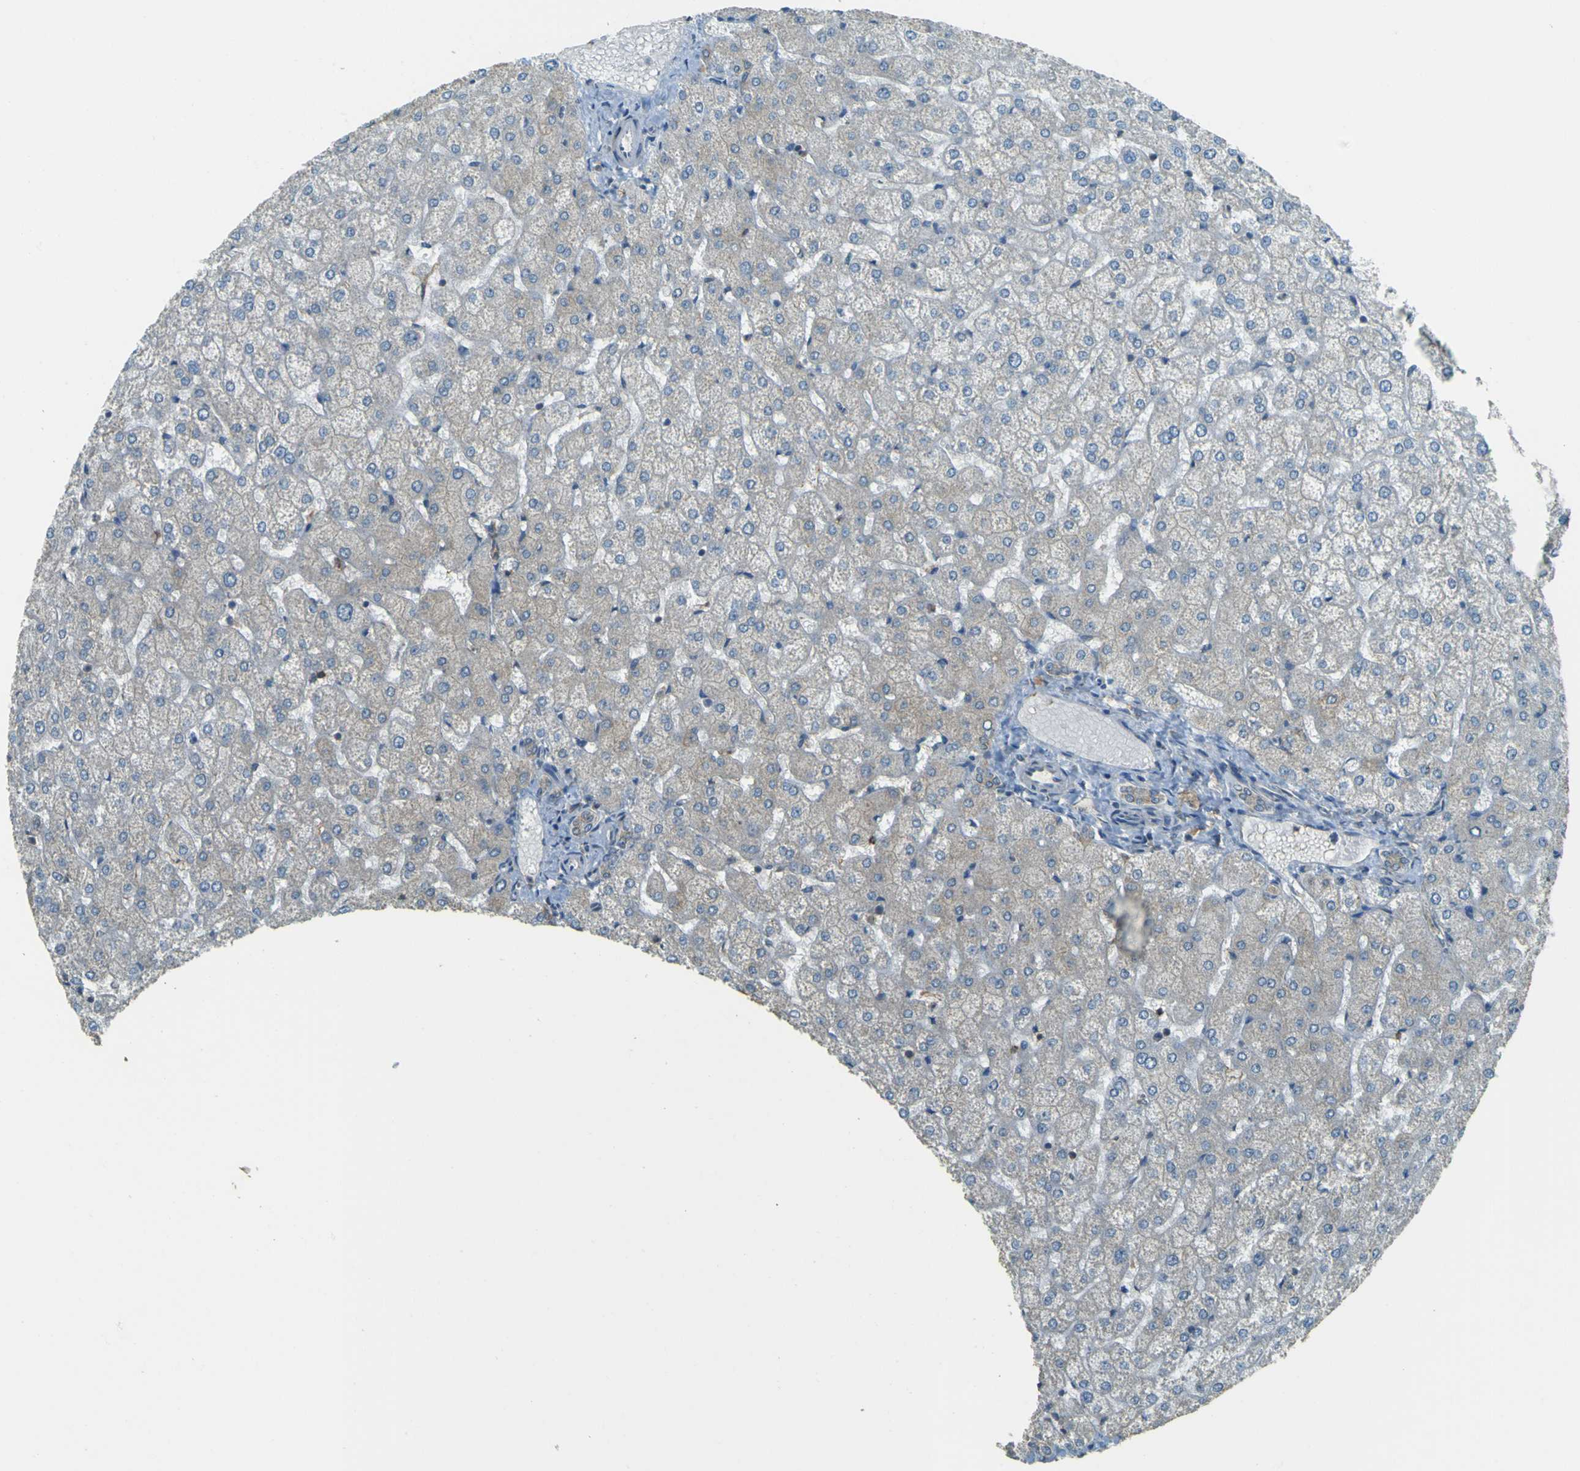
{"staining": {"intensity": "weak", "quantity": "25%-75%", "location": "cytoplasmic/membranous"}, "tissue": "liver", "cell_type": "Cholangiocytes", "image_type": "normal", "snomed": [{"axis": "morphology", "description": "Normal tissue, NOS"}, {"axis": "topography", "description": "Liver"}], "caption": "Immunohistochemistry (IHC) staining of unremarkable liver, which displays low levels of weak cytoplasmic/membranous expression in about 25%-75% of cholangiocytes indicating weak cytoplasmic/membranous protein staining. The staining was performed using DAB (3,3'-diaminobenzidine) (brown) for protein detection and nuclei were counterstained in hematoxylin (blue).", "gene": "GOLGA1", "patient": {"sex": "female", "age": 32}}